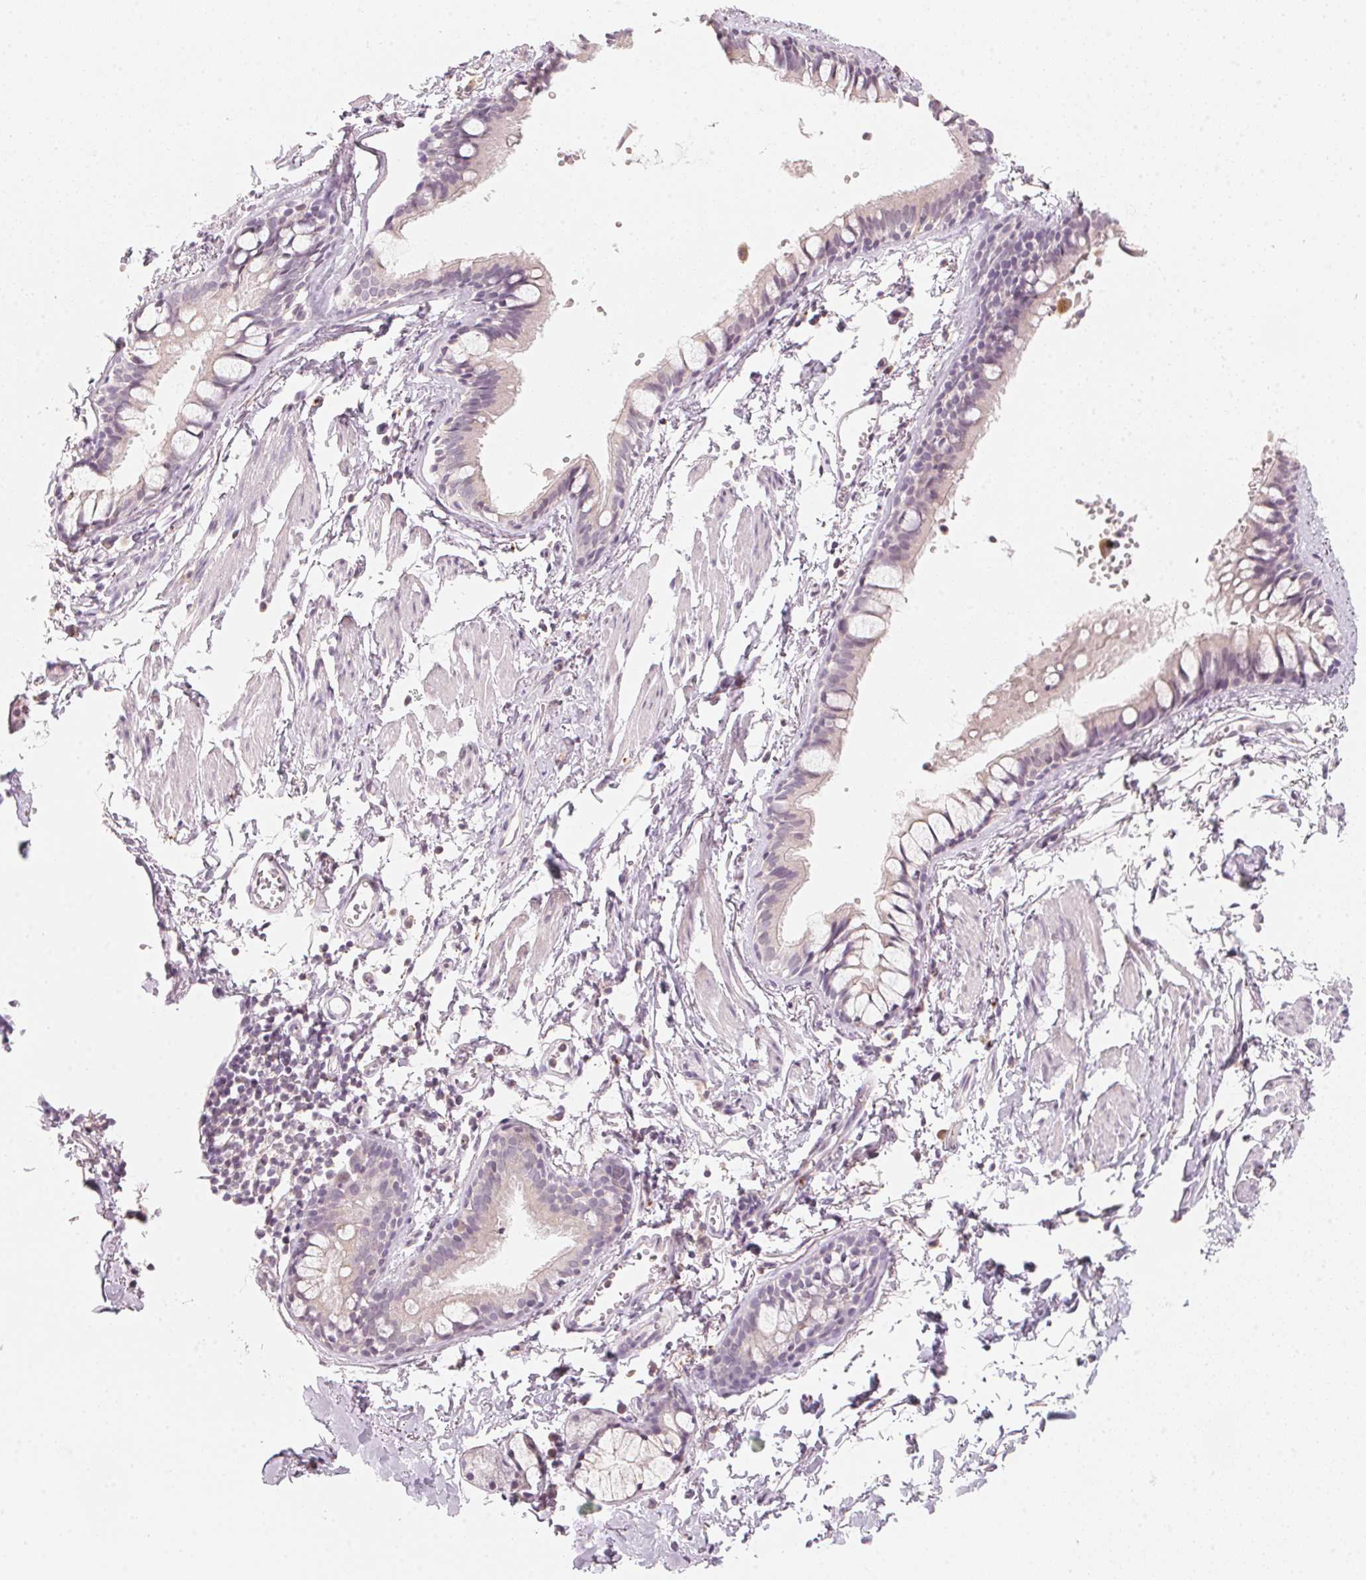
{"staining": {"intensity": "negative", "quantity": "none", "location": "none"}, "tissue": "bronchus", "cell_type": "Respiratory epithelial cells", "image_type": "normal", "snomed": [{"axis": "morphology", "description": "Normal tissue, NOS"}, {"axis": "topography", "description": "Bronchus"}], "caption": "Immunohistochemical staining of unremarkable human bronchus displays no significant positivity in respiratory epithelial cells.", "gene": "ANKRD31", "patient": {"sex": "female", "age": 59}}